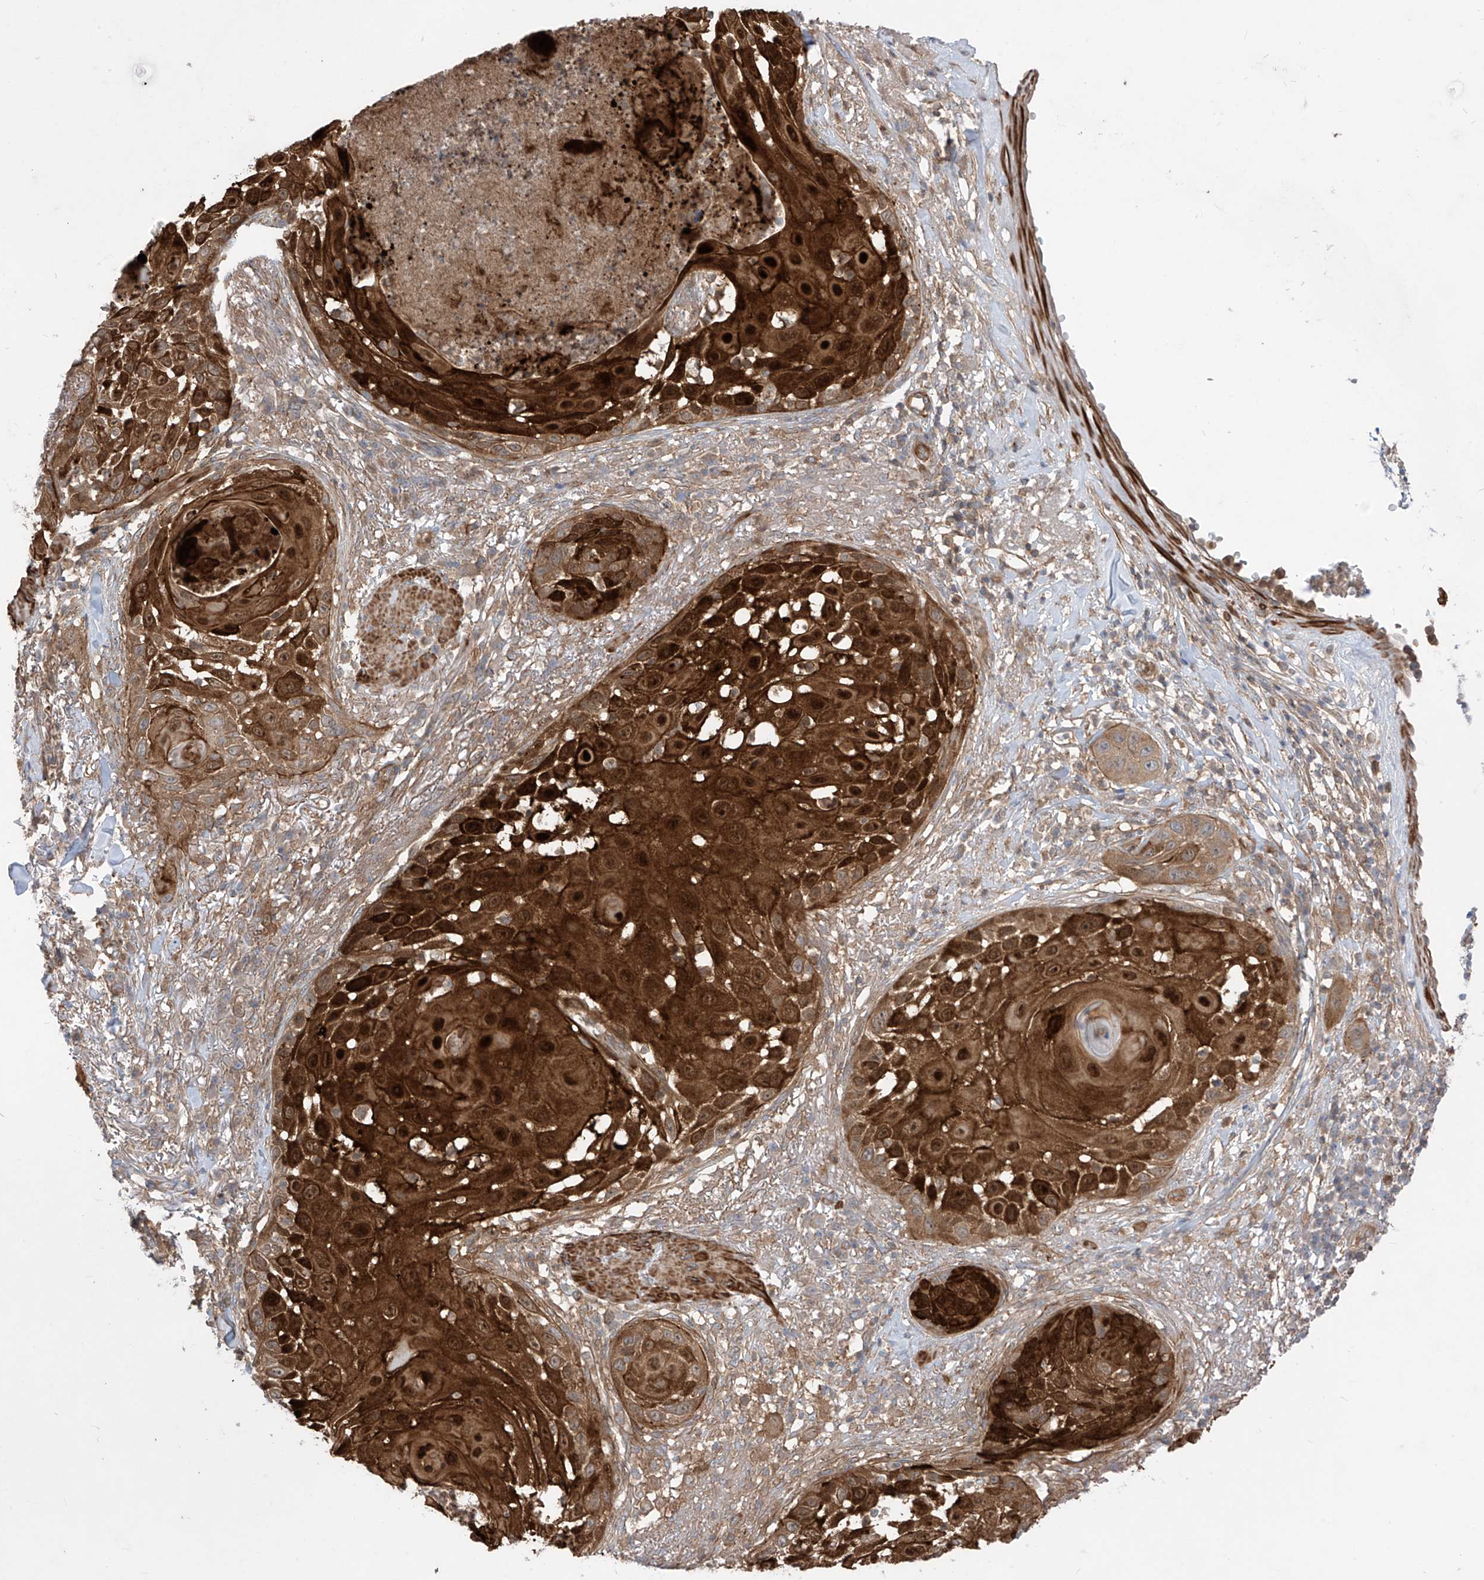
{"staining": {"intensity": "strong", "quantity": ">75%", "location": "cytoplasmic/membranous,nuclear"}, "tissue": "skin cancer", "cell_type": "Tumor cells", "image_type": "cancer", "snomed": [{"axis": "morphology", "description": "Squamous cell carcinoma, NOS"}, {"axis": "topography", "description": "Skin"}], "caption": "Immunohistochemical staining of skin cancer exhibits high levels of strong cytoplasmic/membranous and nuclear protein staining in approximately >75% of tumor cells. The staining was performed using DAB (3,3'-diaminobenzidine) to visualize the protein expression in brown, while the nuclei were stained in blue with hematoxylin (Magnification: 20x).", "gene": "TRMU", "patient": {"sex": "female", "age": 44}}